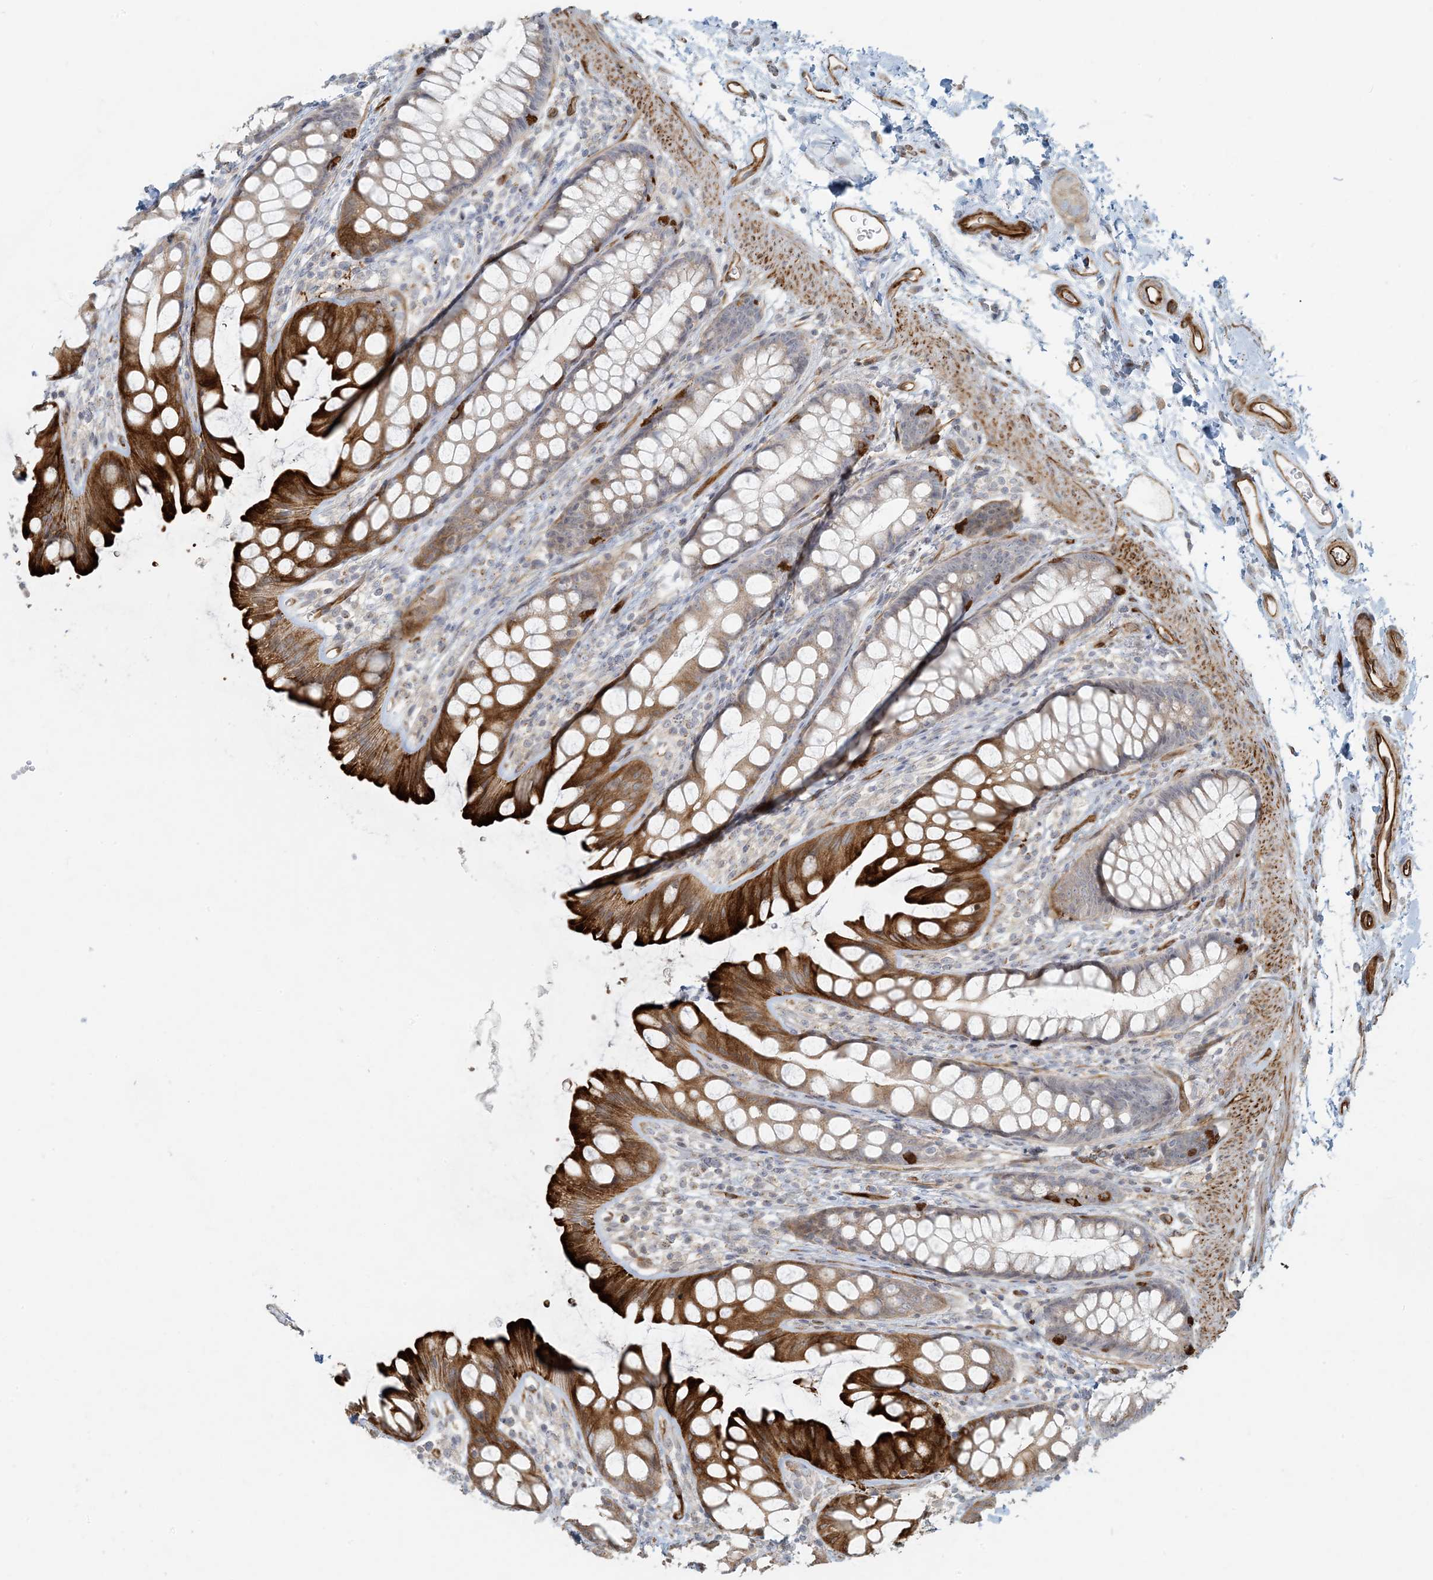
{"staining": {"intensity": "strong", "quantity": "25%-75%", "location": "cytoplasmic/membranous"}, "tissue": "rectum", "cell_type": "Glandular cells", "image_type": "normal", "snomed": [{"axis": "morphology", "description": "Normal tissue, NOS"}, {"axis": "topography", "description": "Rectum"}], "caption": "Brown immunohistochemical staining in normal rectum reveals strong cytoplasmic/membranous staining in approximately 25%-75% of glandular cells.", "gene": "BCORL1", "patient": {"sex": "female", "age": 65}}